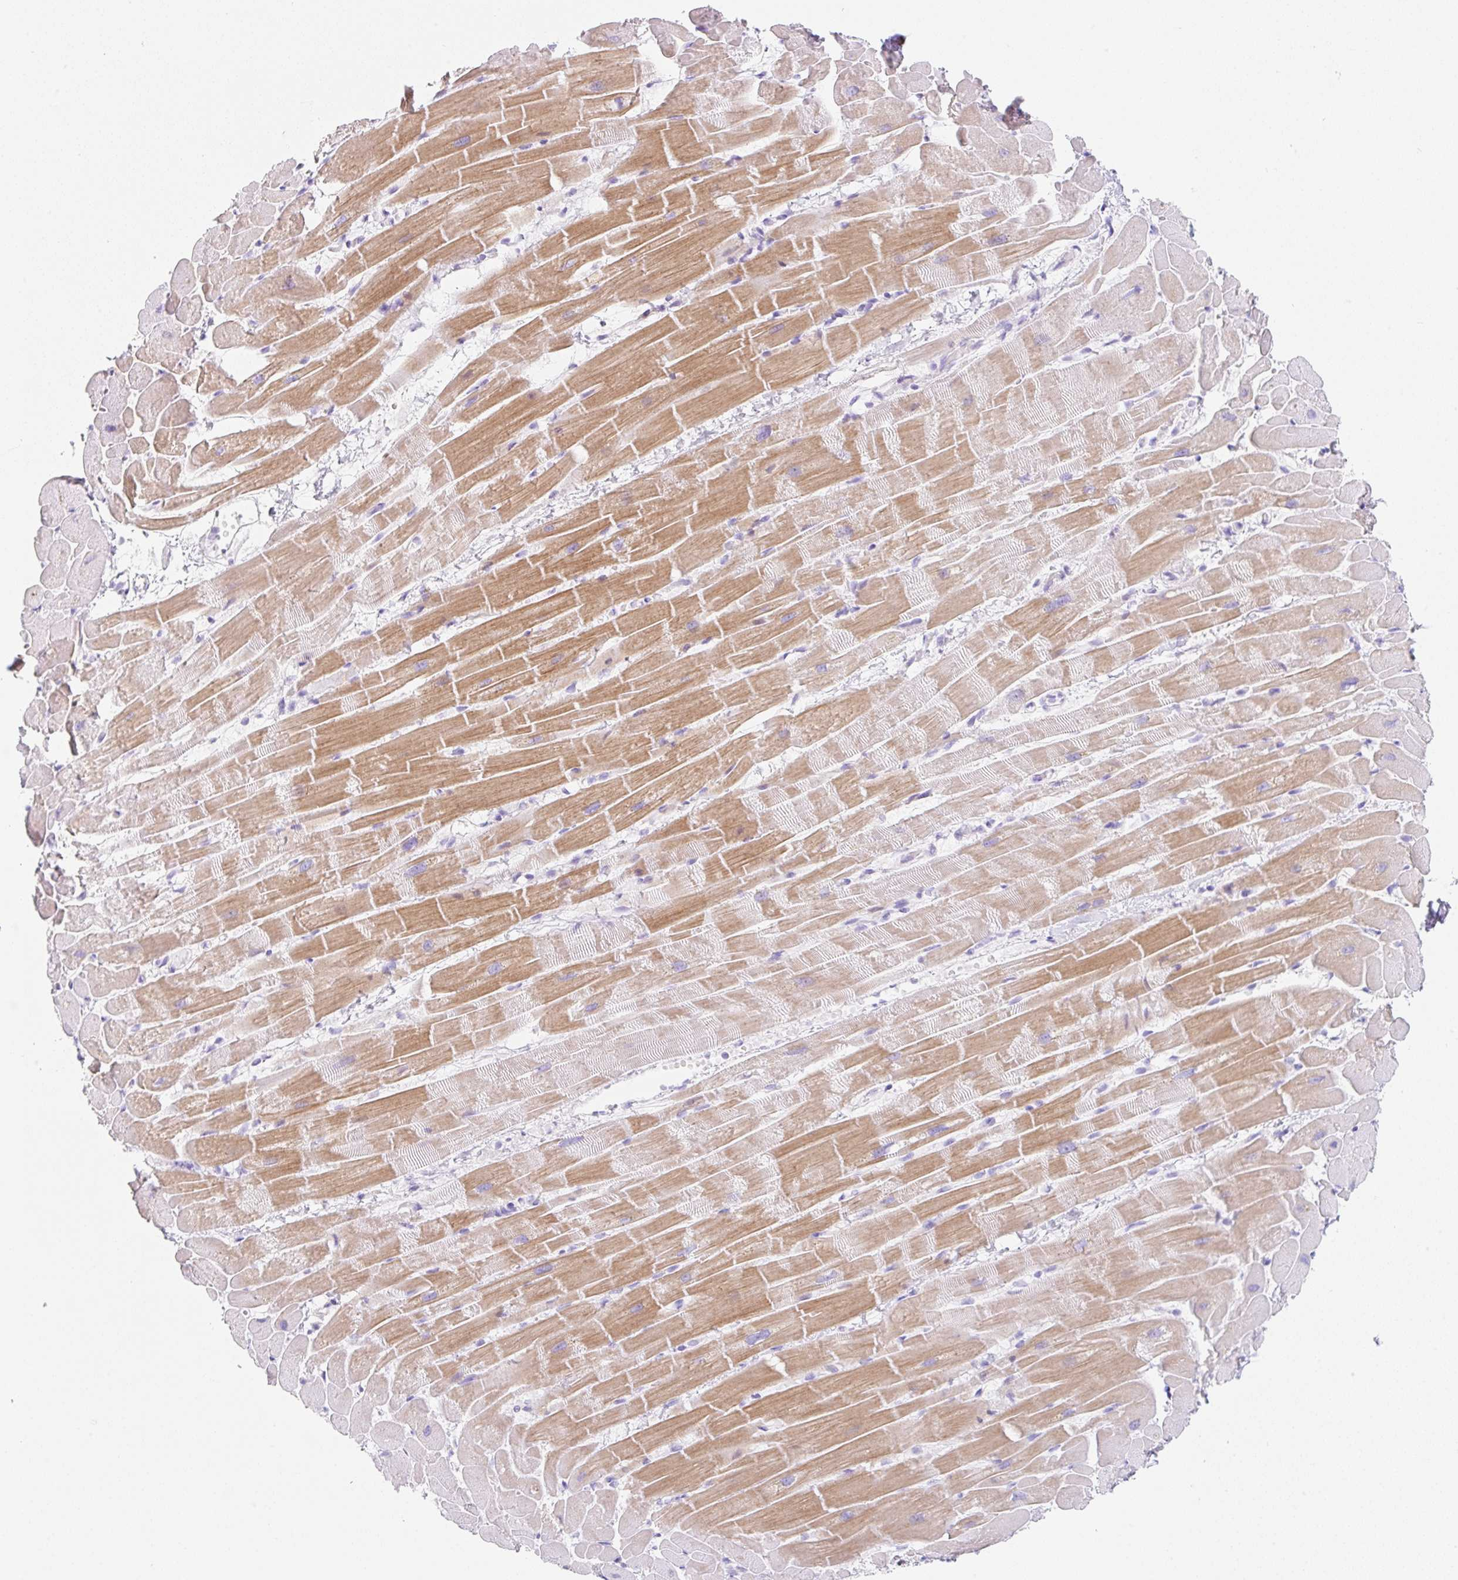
{"staining": {"intensity": "moderate", "quantity": "25%-75%", "location": "cytoplasmic/membranous"}, "tissue": "heart muscle", "cell_type": "Cardiomyocytes", "image_type": "normal", "snomed": [{"axis": "morphology", "description": "Normal tissue, NOS"}, {"axis": "topography", "description": "Heart"}], "caption": "Immunohistochemistry (IHC) histopathology image of unremarkable human heart muscle stained for a protein (brown), which exhibits medium levels of moderate cytoplasmic/membranous staining in about 25%-75% of cardiomyocytes.", "gene": "CLDND2", "patient": {"sex": "male", "age": 37}}